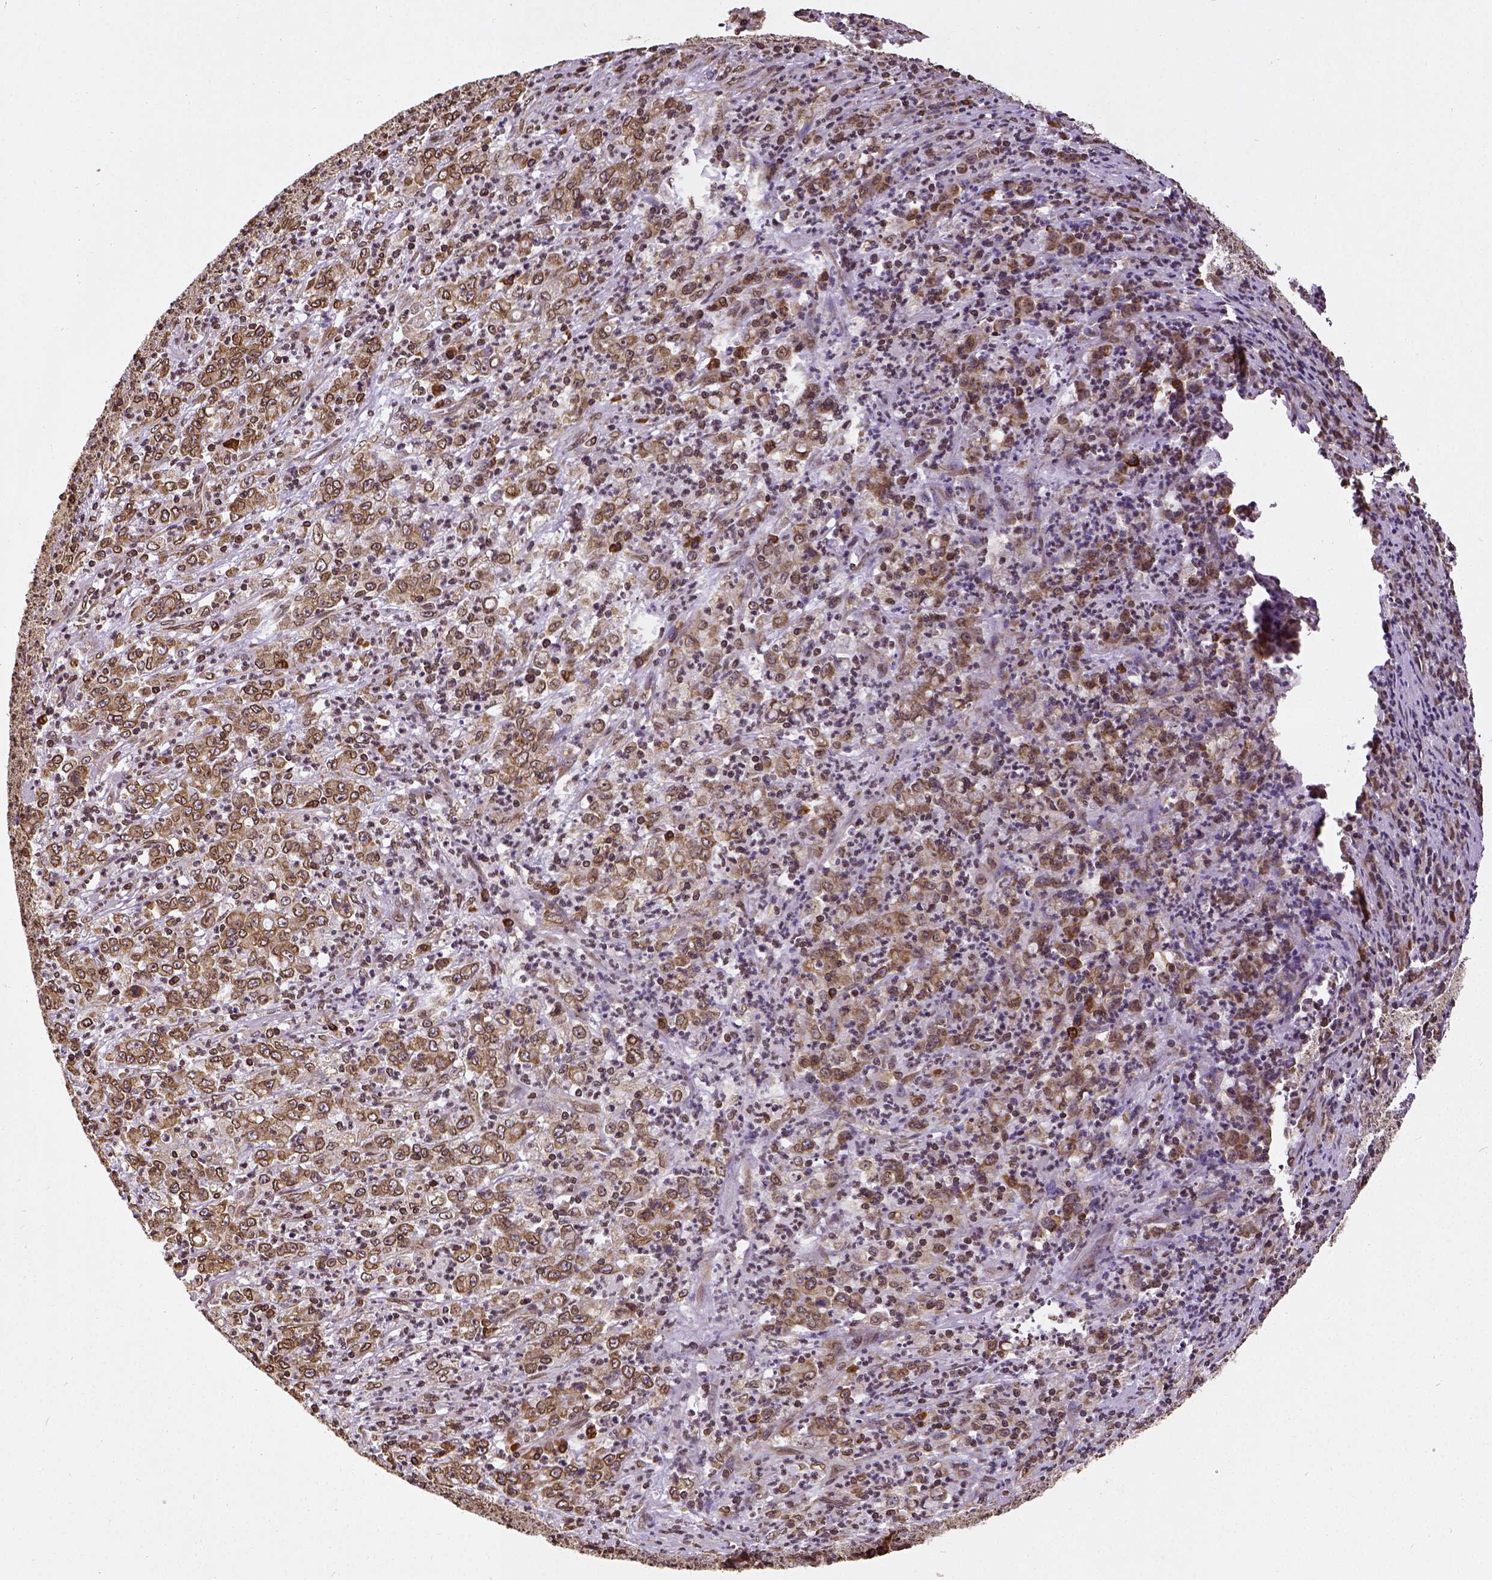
{"staining": {"intensity": "strong", "quantity": ">75%", "location": "cytoplasmic/membranous,nuclear"}, "tissue": "stomach cancer", "cell_type": "Tumor cells", "image_type": "cancer", "snomed": [{"axis": "morphology", "description": "Adenocarcinoma, NOS"}, {"axis": "topography", "description": "Stomach, lower"}], "caption": "Immunohistochemical staining of stomach cancer (adenocarcinoma) reveals high levels of strong cytoplasmic/membranous and nuclear protein positivity in about >75% of tumor cells.", "gene": "MTDH", "patient": {"sex": "female", "age": 71}}